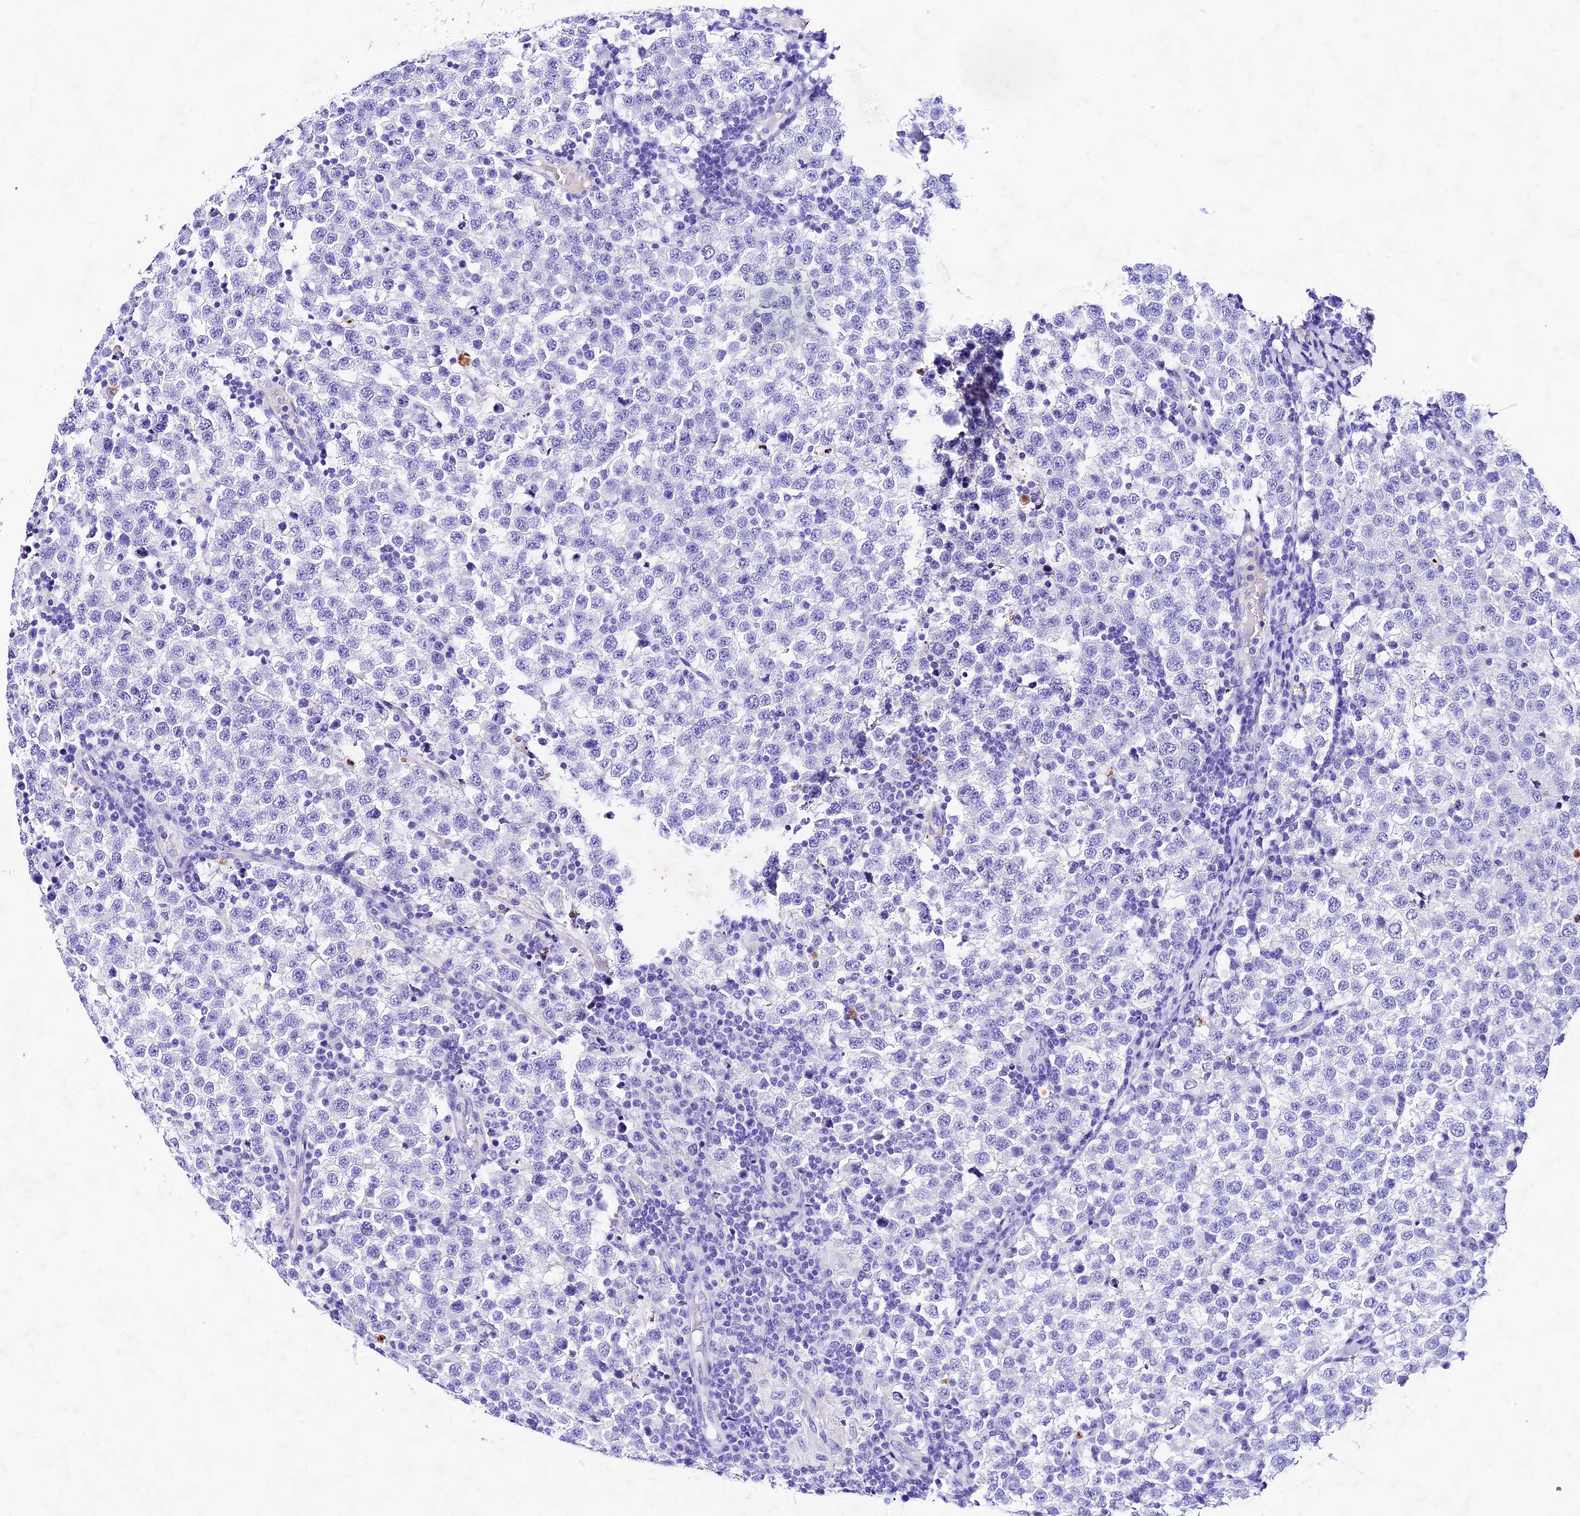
{"staining": {"intensity": "negative", "quantity": "none", "location": "none"}, "tissue": "testis cancer", "cell_type": "Tumor cells", "image_type": "cancer", "snomed": [{"axis": "morphology", "description": "Seminoma, NOS"}, {"axis": "topography", "description": "Testis"}], "caption": "This micrograph is of testis cancer stained with immunohistochemistry (IHC) to label a protein in brown with the nuclei are counter-stained blue. There is no positivity in tumor cells.", "gene": "PSG11", "patient": {"sex": "male", "age": 34}}